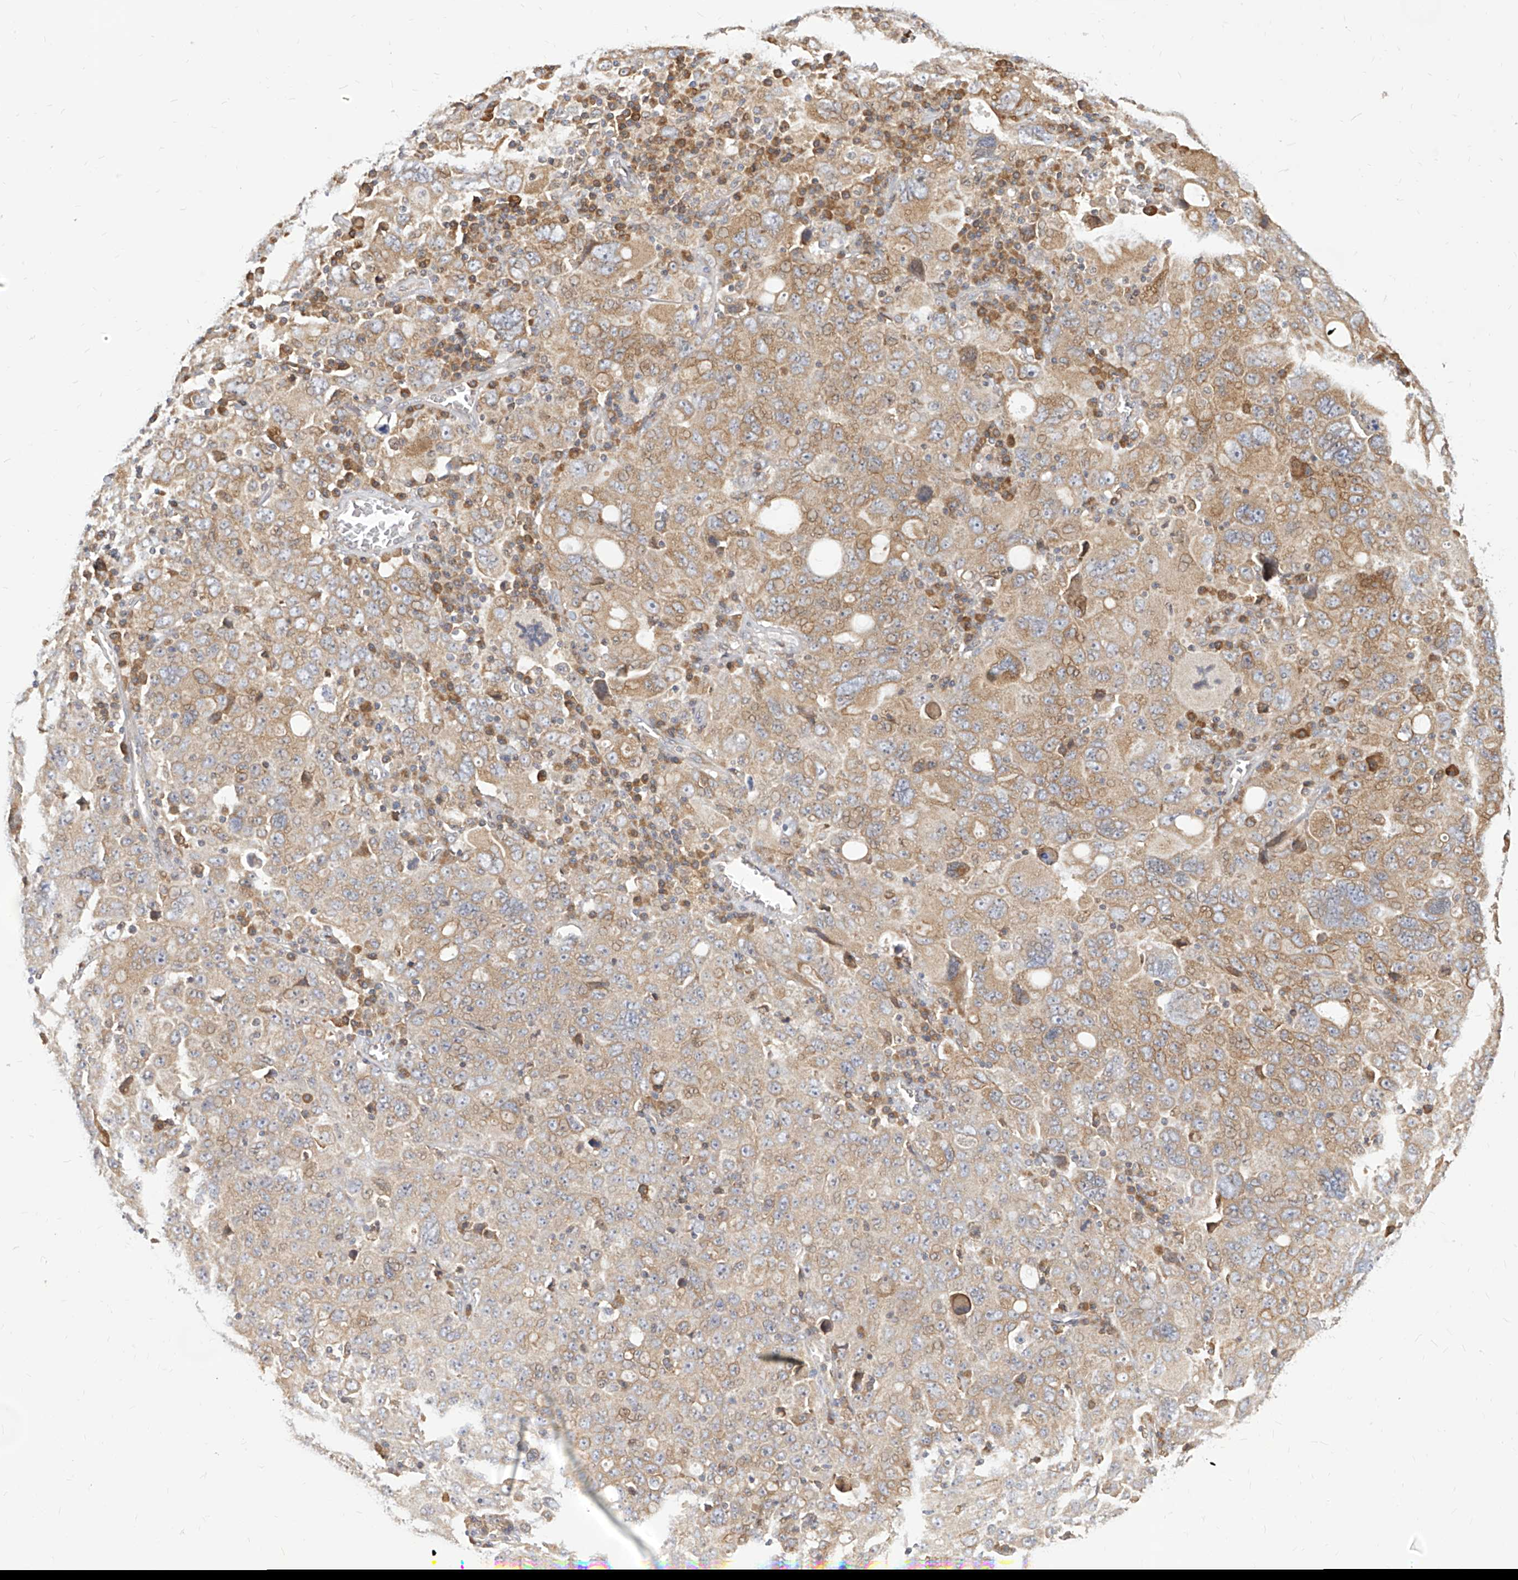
{"staining": {"intensity": "moderate", "quantity": ">75%", "location": "cytoplasmic/membranous"}, "tissue": "ovarian cancer", "cell_type": "Tumor cells", "image_type": "cancer", "snomed": [{"axis": "morphology", "description": "Carcinoma, endometroid"}, {"axis": "topography", "description": "Ovary"}], "caption": "A brown stain labels moderate cytoplasmic/membranous positivity of a protein in ovarian cancer tumor cells.", "gene": "FAM83B", "patient": {"sex": "female", "age": 62}}